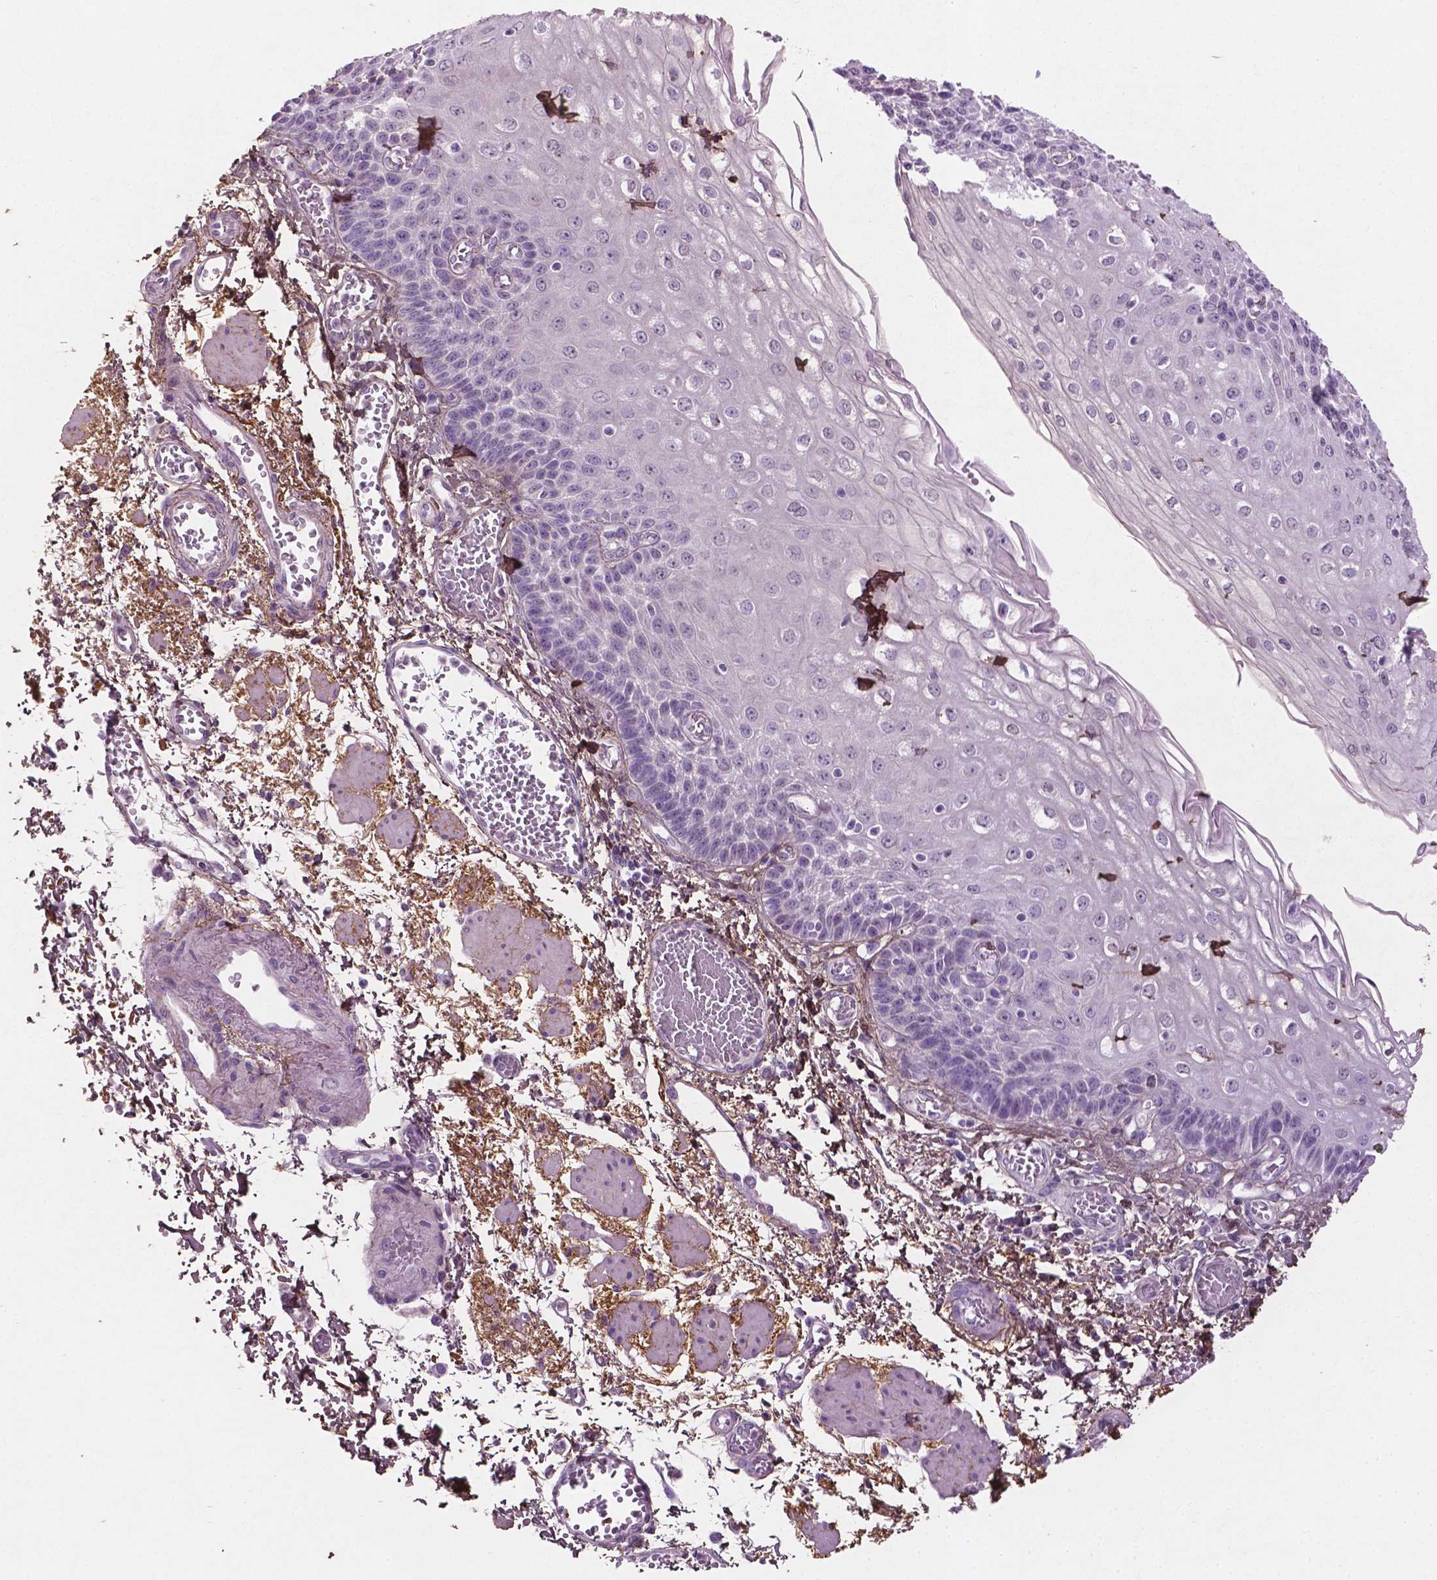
{"staining": {"intensity": "negative", "quantity": "none", "location": "none"}, "tissue": "esophagus", "cell_type": "Squamous epithelial cells", "image_type": "normal", "snomed": [{"axis": "morphology", "description": "Normal tissue, NOS"}, {"axis": "morphology", "description": "Adenocarcinoma, NOS"}, {"axis": "topography", "description": "Esophagus"}], "caption": "Immunohistochemistry of benign human esophagus reveals no positivity in squamous epithelial cells.", "gene": "DLG2", "patient": {"sex": "male", "age": 81}}